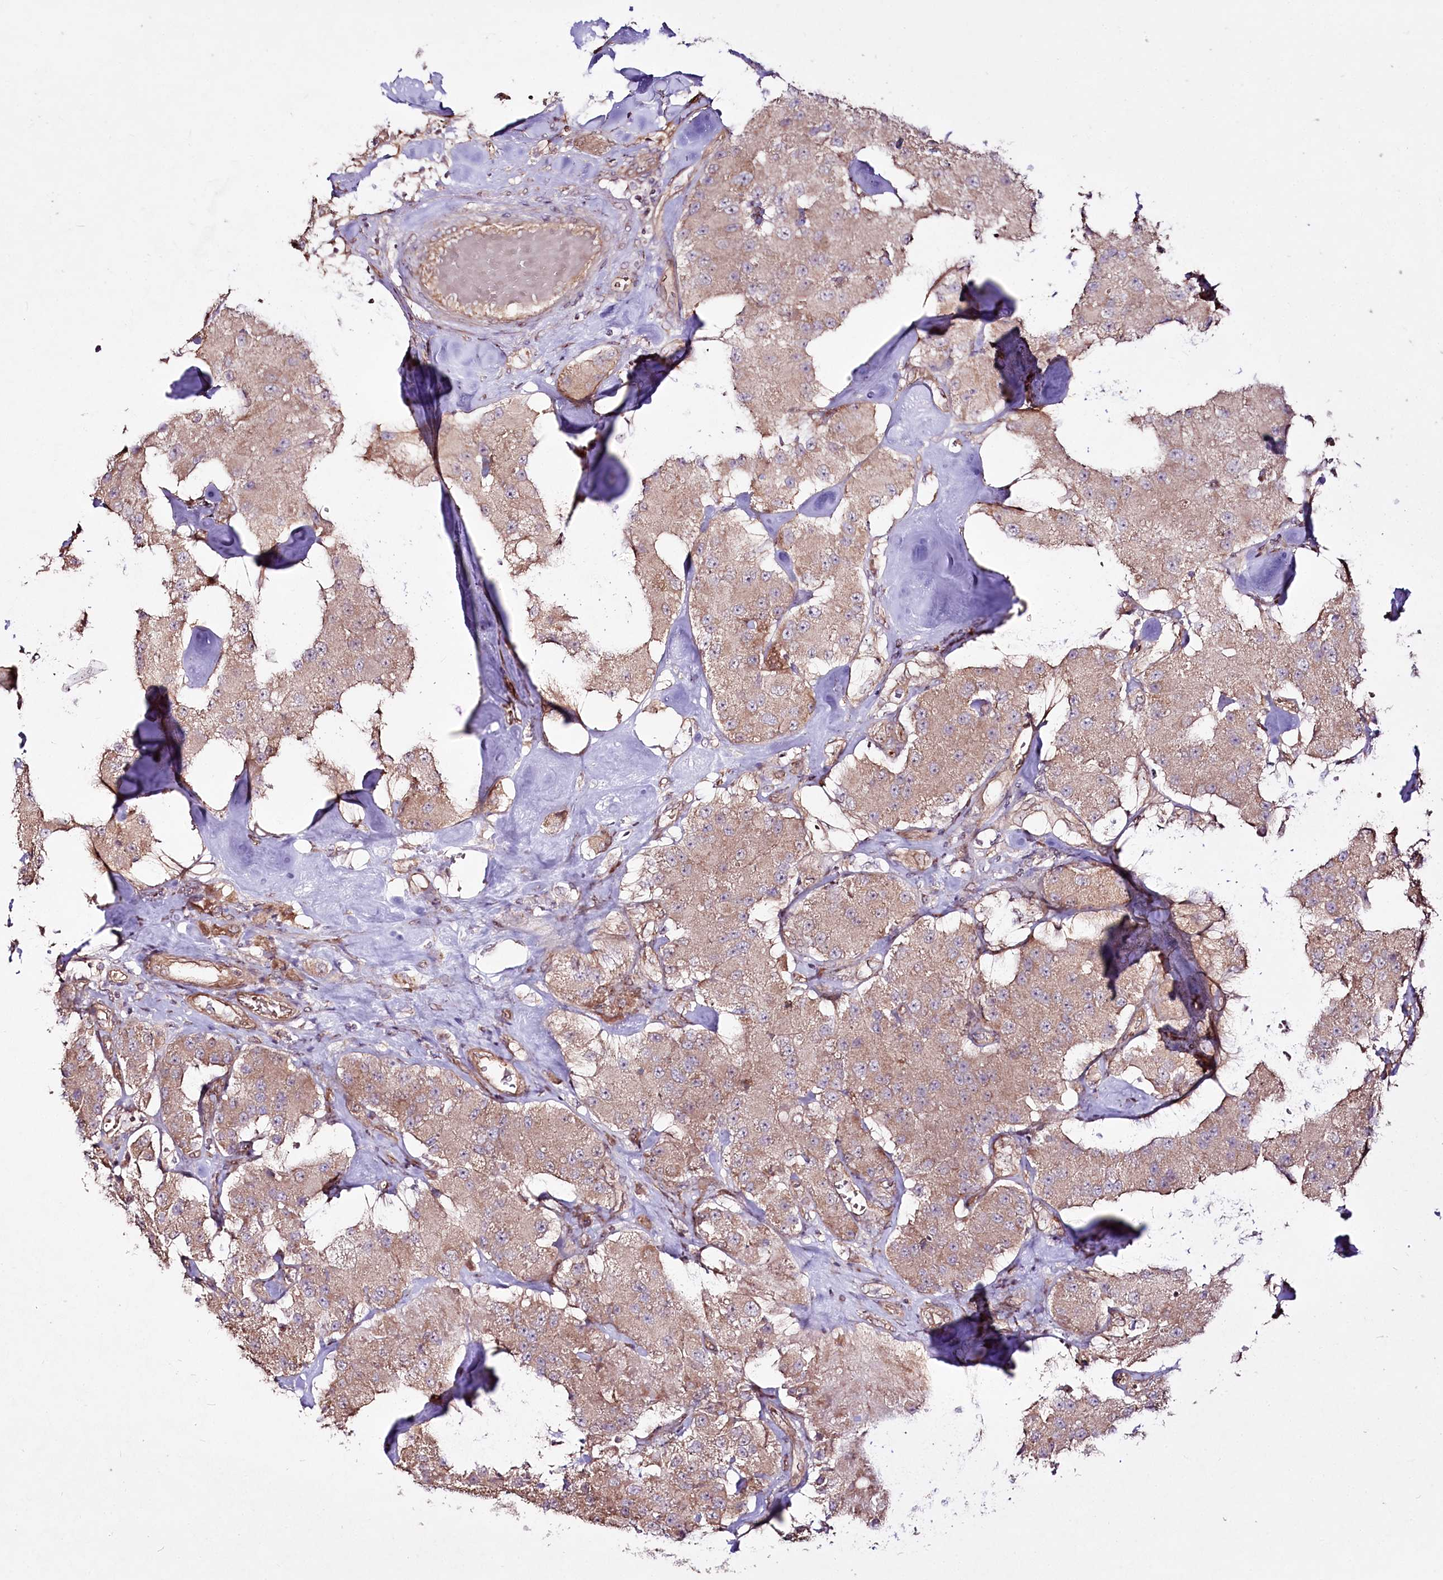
{"staining": {"intensity": "moderate", "quantity": ">75%", "location": "cytoplasmic/membranous"}, "tissue": "carcinoid", "cell_type": "Tumor cells", "image_type": "cancer", "snomed": [{"axis": "morphology", "description": "Carcinoid, malignant, NOS"}, {"axis": "topography", "description": "Pancreas"}], "caption": "A micrograph of human carcinoid stained for a protein shows moderate cytoplasmic/membranous brown staining in tumor cells.", "gene": "REXO2", "patient": {"sex": "male", "age": 41}}